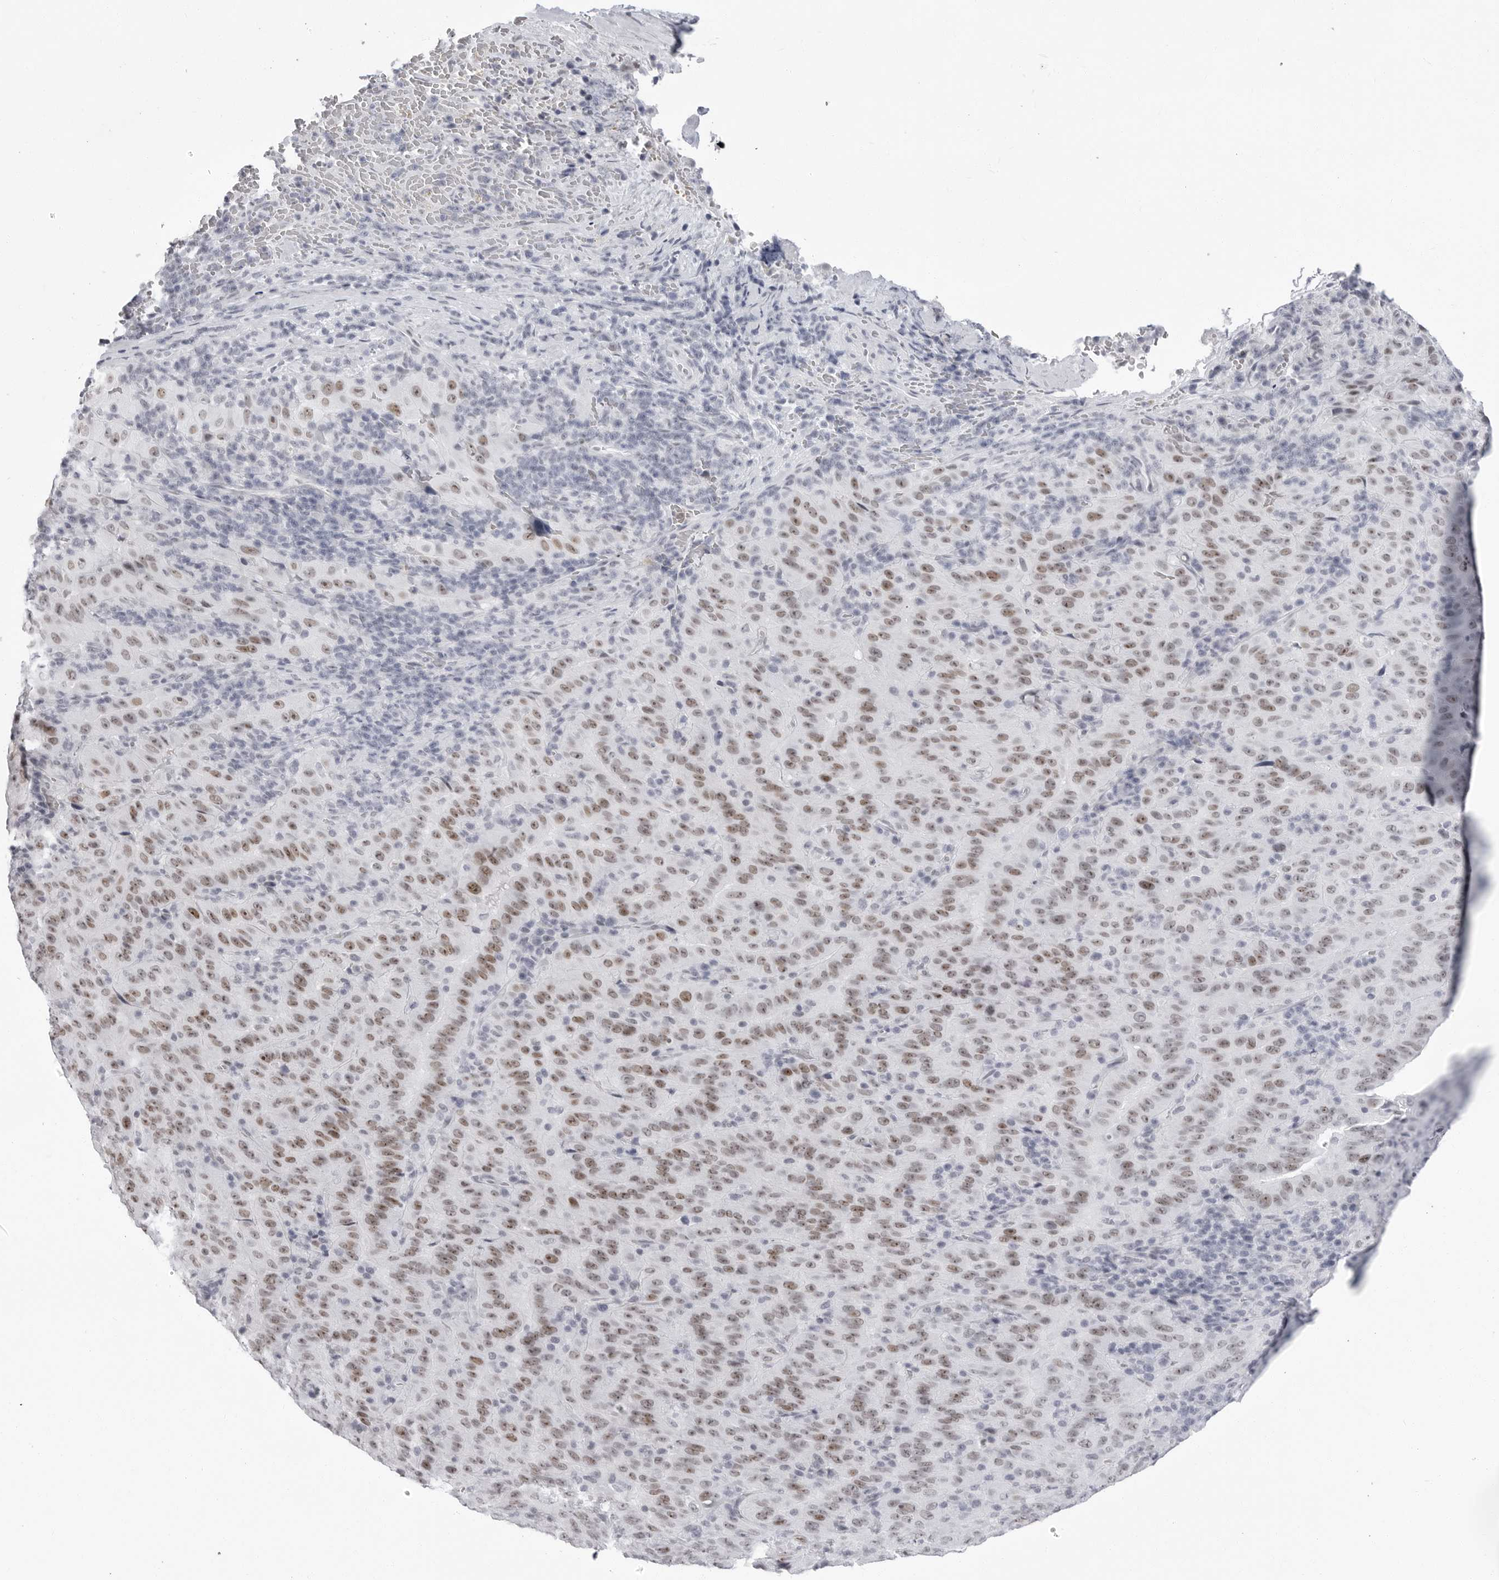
{"staining": {"intensity": "moderate", "quantity": ">75%", "location": "nuclear"}, "tissue": "pancreatic cancer", "cell_type": "Tumor cells", "image_type": "cancer", "snomed": [{"axis": "morphology", "description": "Adenocarcinoma, NOS"}, {"axis": "topography", "description": "Pancreas"}], "caption": "The micrograph reveals immunohistochemical staining of pancreatic cancer (adenocarcinoma). There is moderate nuclear expression is identified in about >75% of tumor cells.", "gene": "VEZF1", "patient": {"sex": "male", "age": 63}}